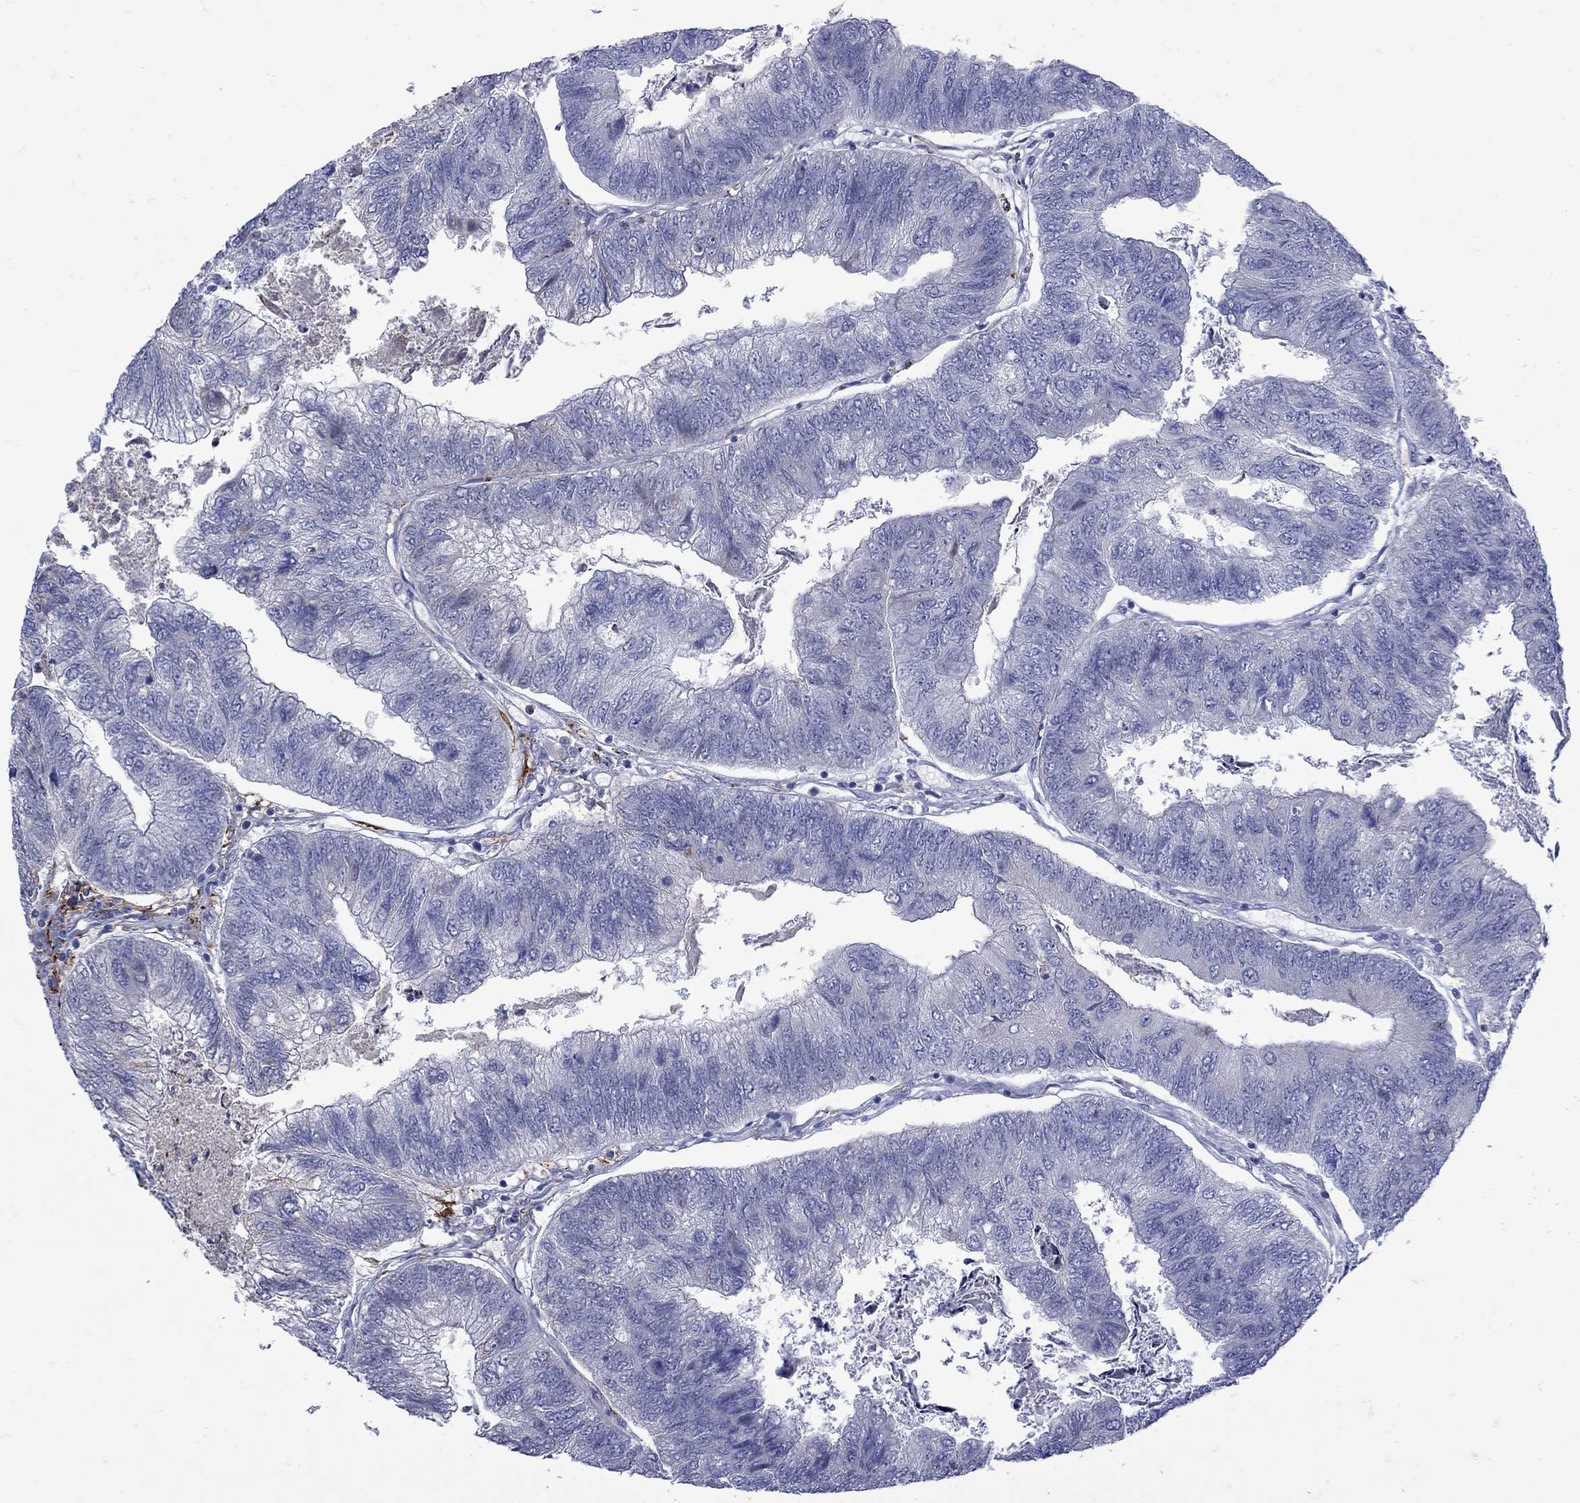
{"staining": {"intensity": "negative", "quantity": "none", "location": "none"}, "tissue": "colorectal cancer", "cell_type": "Tumor cells", "image_type": "cancer", "snomed": [{"axis": "morphology", "description": "Adenocarcinoma, NOS"}, {"axis": "topography", "description": "Colon"}], "caption": "DAB (3,3'-diaminobenzidine) immunohistochemical staining of human colorectal adenocarcinoma demonstrates no significant expression in tumor cells.", "gene": "SESTD1", "patient": {"sex": "female", "age": 67}}